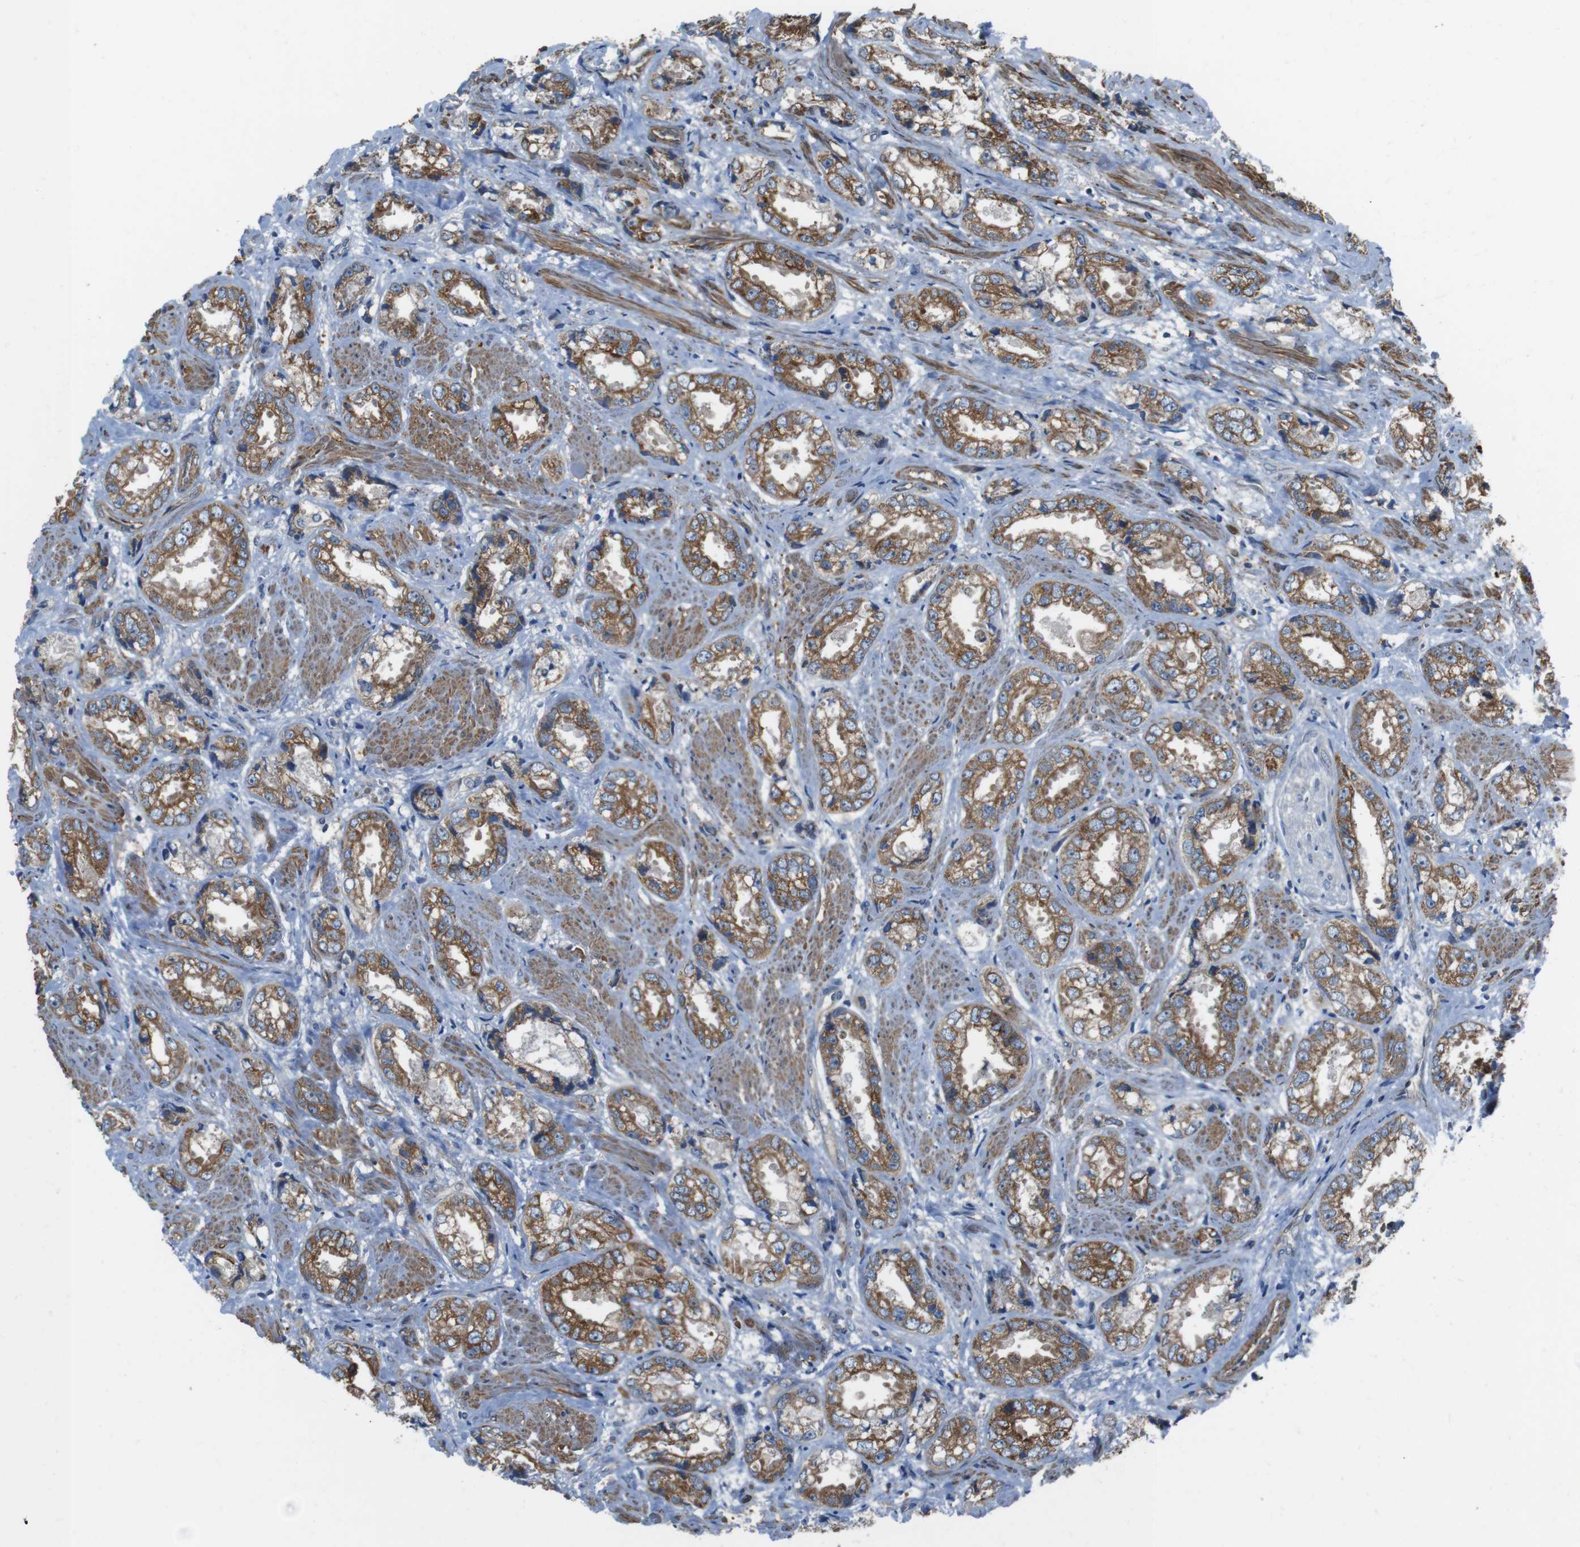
{"staining": {"intensity": "moderate", "quantity": "25%-75%", "location": "cytoplasmic/membranous"}, "tissue": "prostate cancer", "cell_type": "Tumor cells", "image_type": "cancer", "snomed": [{"axis": "morphology", "description": "Adenocarcinoma, High grade"}, {"axis": "topography", "description": "Prostate"}], "caption": "Prostate high-grade adenocarcinoma tissue reveals moderate cytoplasmic/membranous staining in approximately 25%-75% of tumor cells", "gene": "FAM174B", "patient": {"sex": "male", "age": 61}}